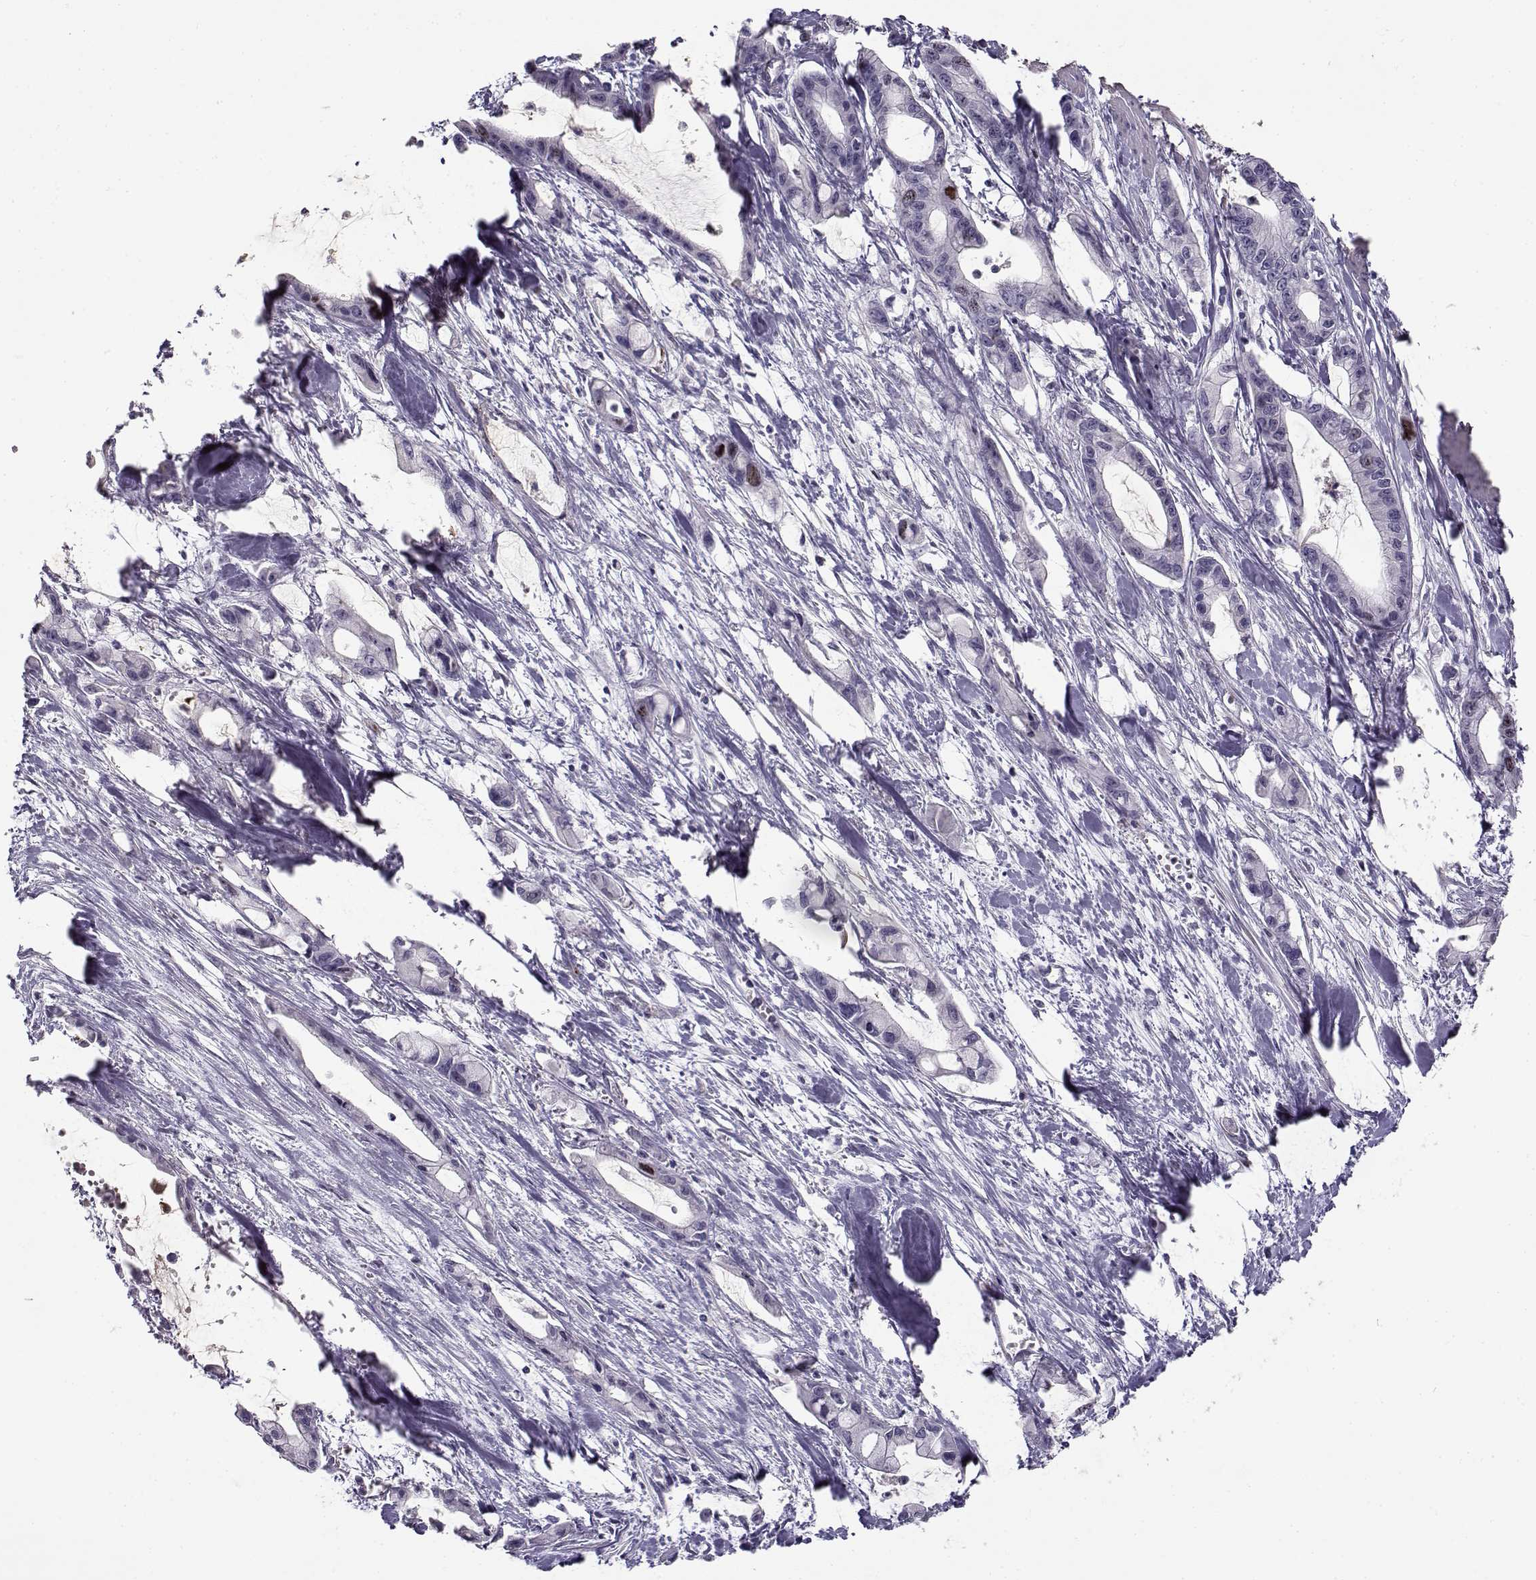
{"staining": {"intensity": "negative", "quantity": "none", "location": "none"}, "tissue": "pancreatic cancer", "cell_type": "Tumor cells", "image_type": "cancer", "snomed": [{"axis": "morphology", "description": "Adenocarcinoma, NOS"}, {"axis": "topography", "description": "Pancreas"}], "caption": "Image shows no significant protein positivity in tumor cells of pancreatic cancer (adenocarcinoma).", "gene": "NPW", "patient": {"sex": "male", "age": 48}}